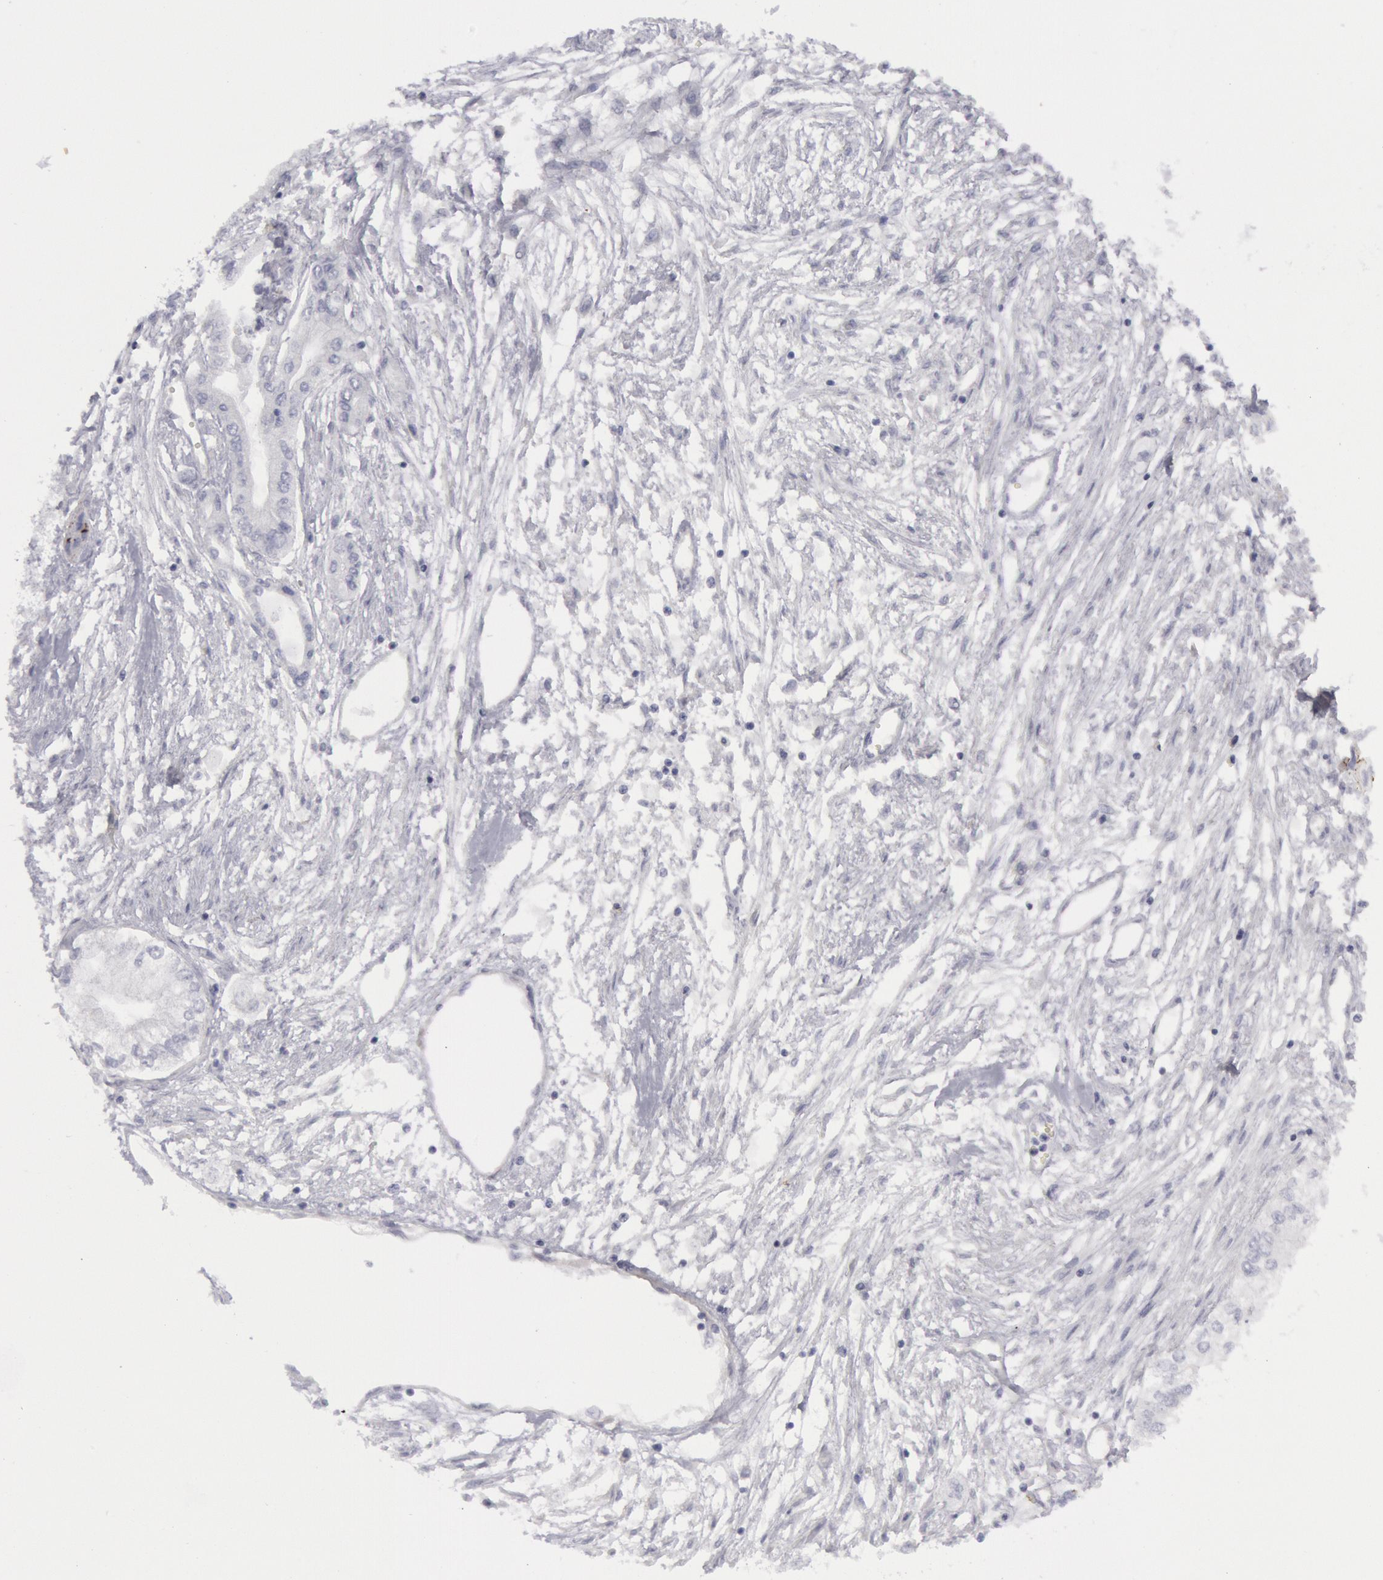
{"staining": {"intensity": "negative", "quantity": "none", "location": "none"}, "tissue": "pancreatic cancer", "cell_type": "Tumor cells", "image_type": "cancer", "snomed": [{"axis": "morphology", "description": "Adenocarcinoma, NOS"}, {"axis": "topography", "description": "Pancreas"}], "caption": "This is a micrograph of immunohistochemistry (IHC) staining of pancreatic cancer, which shows no positivity in tumor cells.", "gene": "FHL1", "patient": {"sex": "male", "age": 79}}